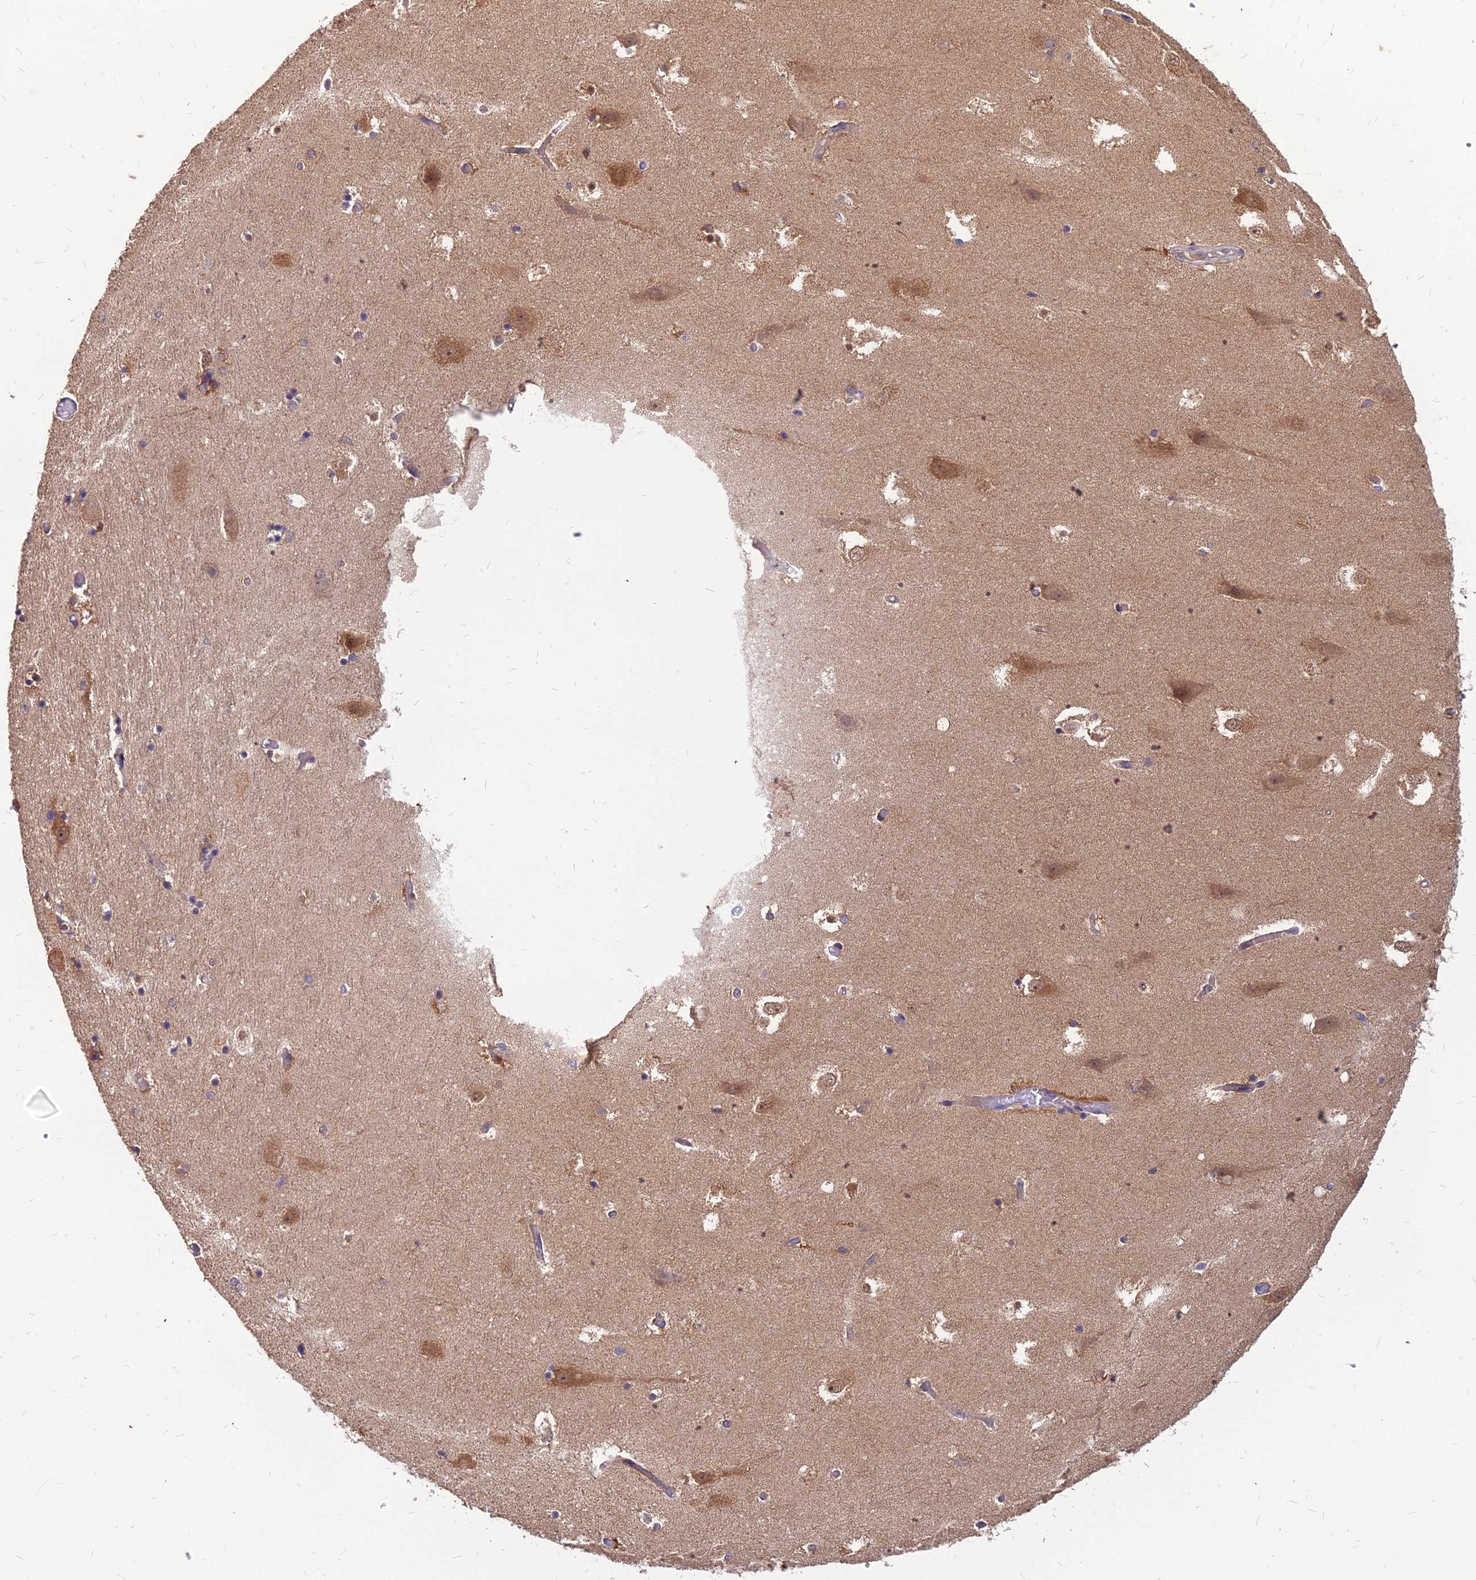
{"staining": {"intensity": "negative", "quantity": "none", "location": "none"}, "tissue": "hippocampus", "cell_type": "Glial cells", "image_type": "normal", "snomed": [{"axis": "morphology", "description": "Normal tissue, NOS"}, {"axis": "topography", "description": "Hippocampus"}], "caption": "Immunohistochemistry photomicrograph of normal hippocampus stained for a protein (brown), which reveals no expression in glial cells. Brightfield microscopy of IHC stained with DAB (brown) and hematoxylin (blue), captured at high magnification.", "gene": "MVD", "patient": {"sex": "female", "age": 52}}